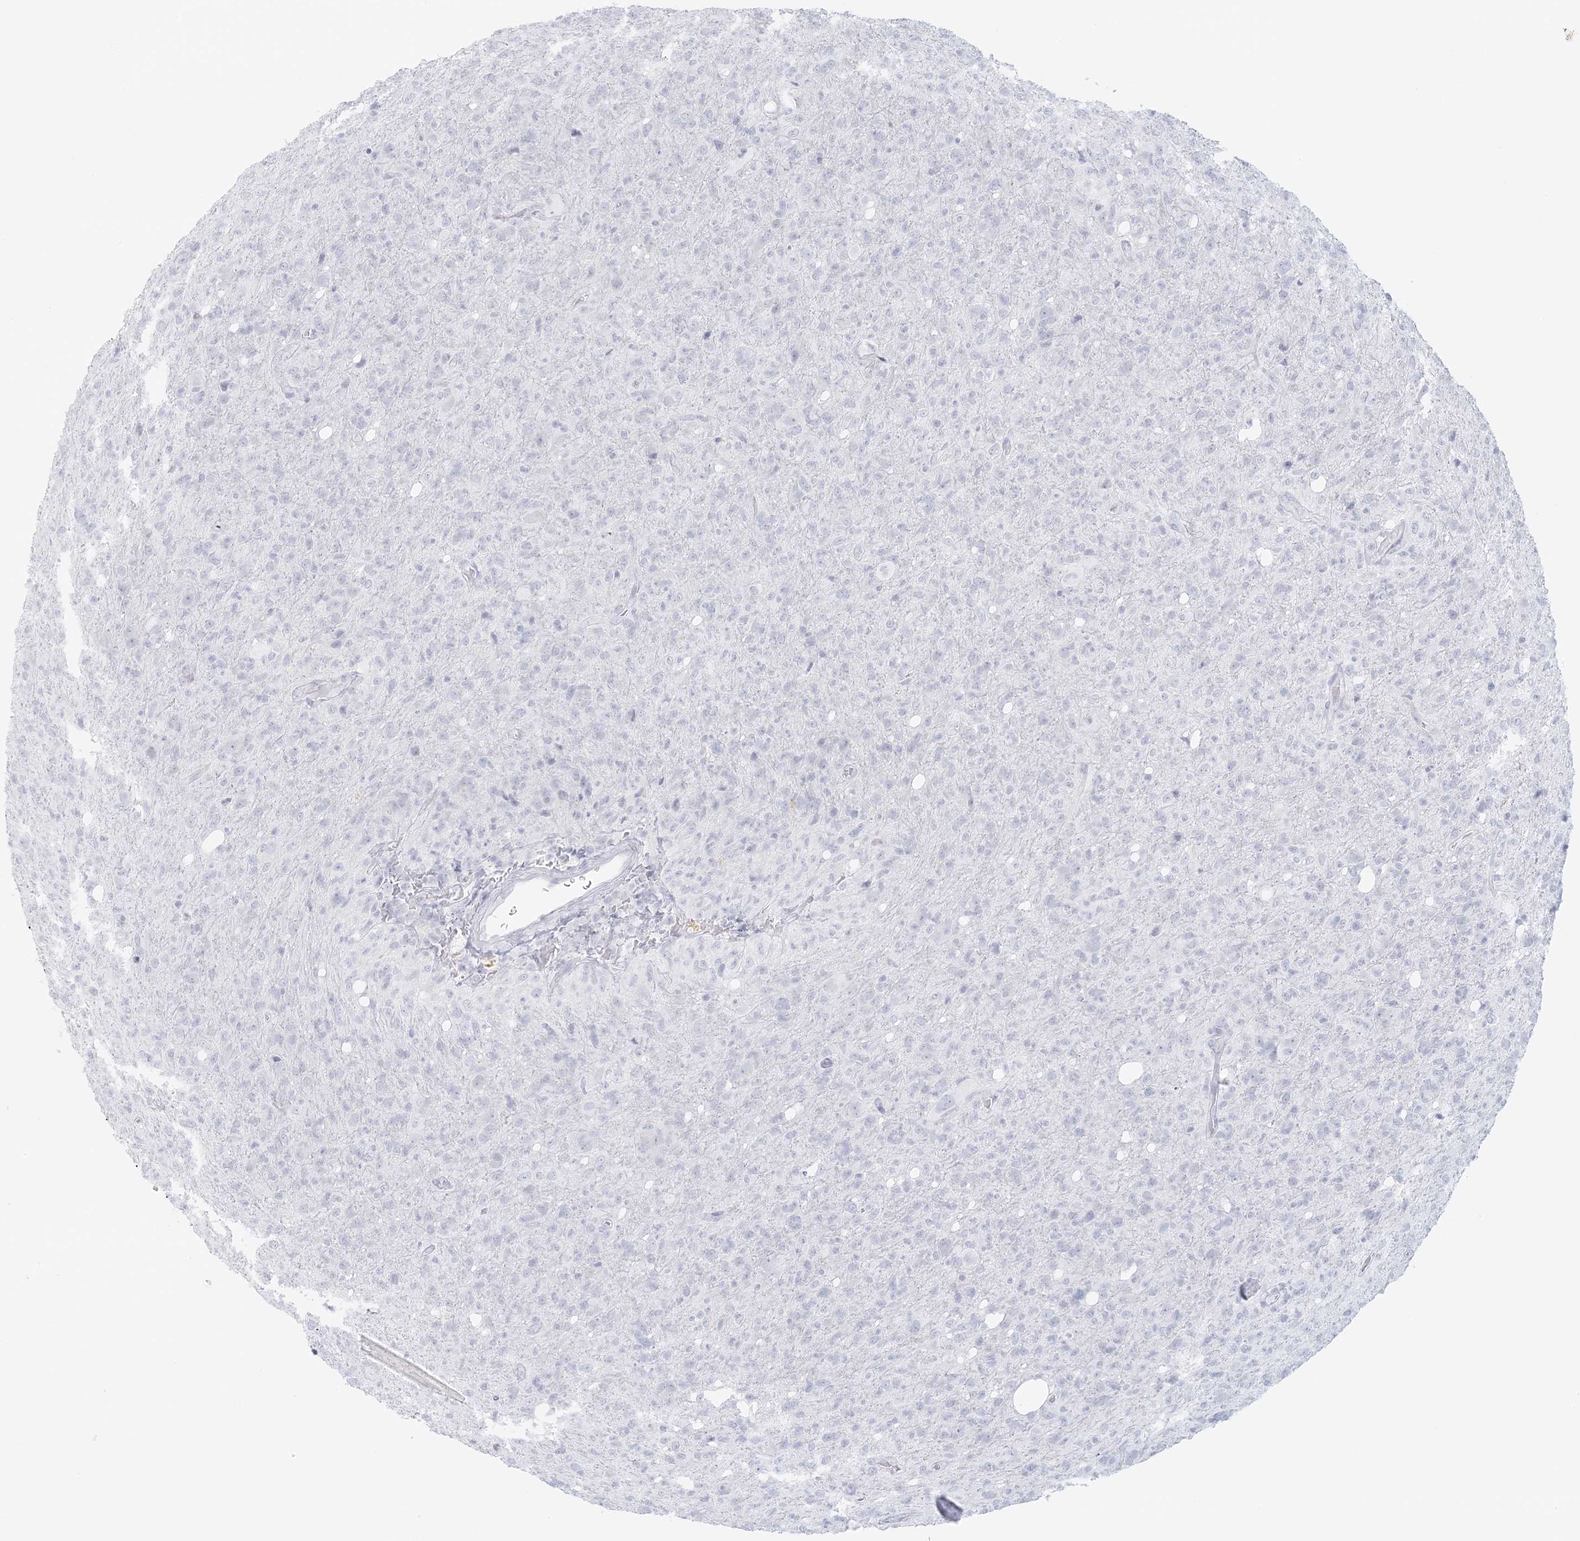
{"staining": {"intensity": "negative", "quantity": "none", "location": "none"}, "tissue": "glioma", "cell_type": "Tumor cells", "image_type": "cancer", "snomed": [{"axis": "morphology", "description": "Glioma, malignant, High grade"}, {"axis": "topography", "description": "Brain"}], "caption": "Tumor cells are negative for brown protein staining in high-grade glioma (malignant).", "gene": "LIPT1", "patient": {"sex": "female", "age": 57}}